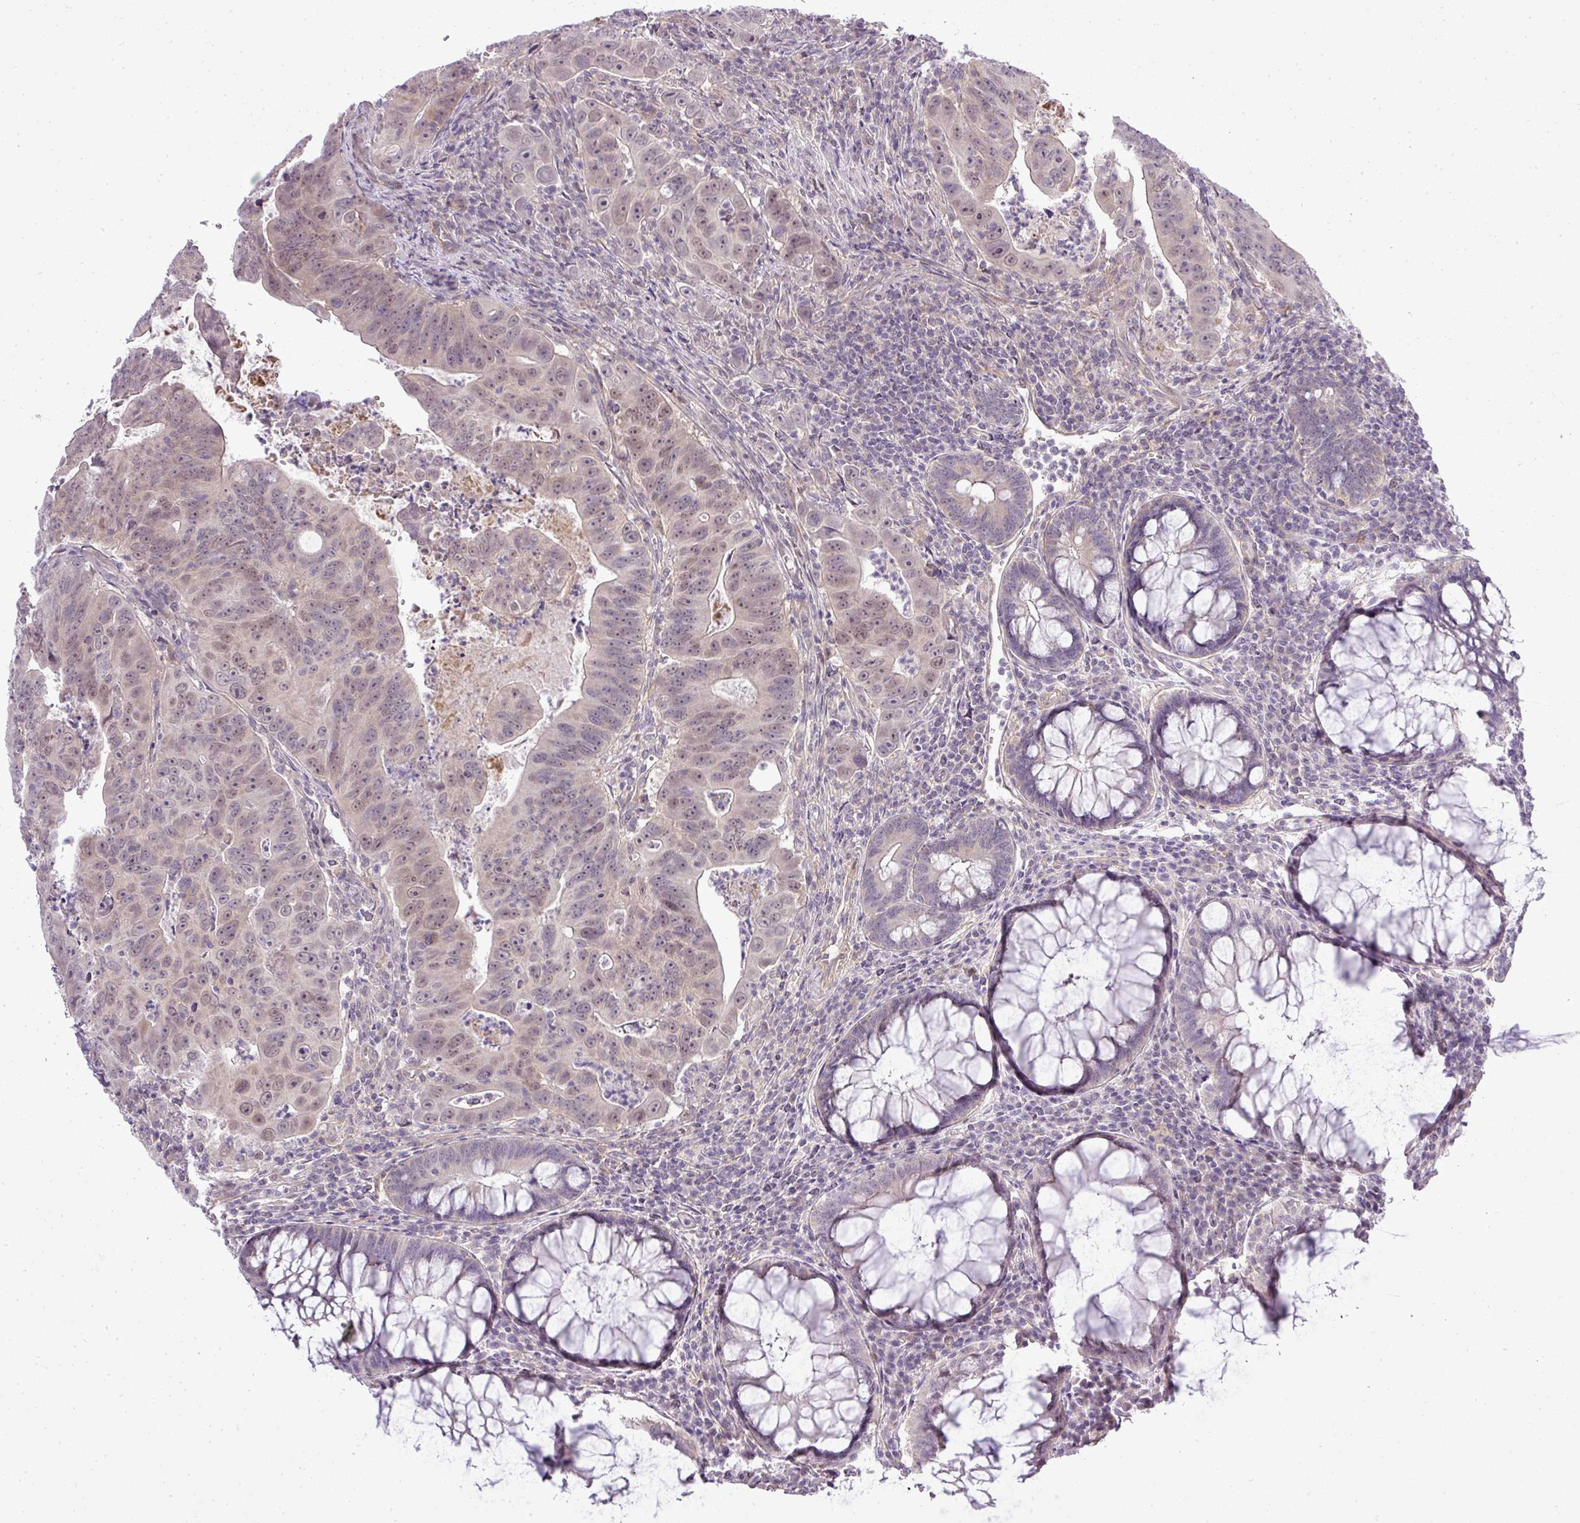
{"staining": {"intensity": "weak", "quantity": "25%-75%", "location": "nuclear"}, "tissue": "colorectal cancer", "cell_type": "Tumor cells", "image_type": "cancer", "snomed": [{"axis": "morphology", "description": "Adenocarcinoma, NOS"}, {"axis": "topography", "description": "Rectum"}], "caption": "Colorectal adenocarcinoma was stained to show a protein in brown. There is low levels of weak nuclear expression in approximately 25%-75% of tumor cells. (DAB (3,3'-diaminobenzidine) = brown stain, brightfield microscopy at high magnification).", "gene": "PDRG1", "patient": {"sex": "male", "age": 69}}